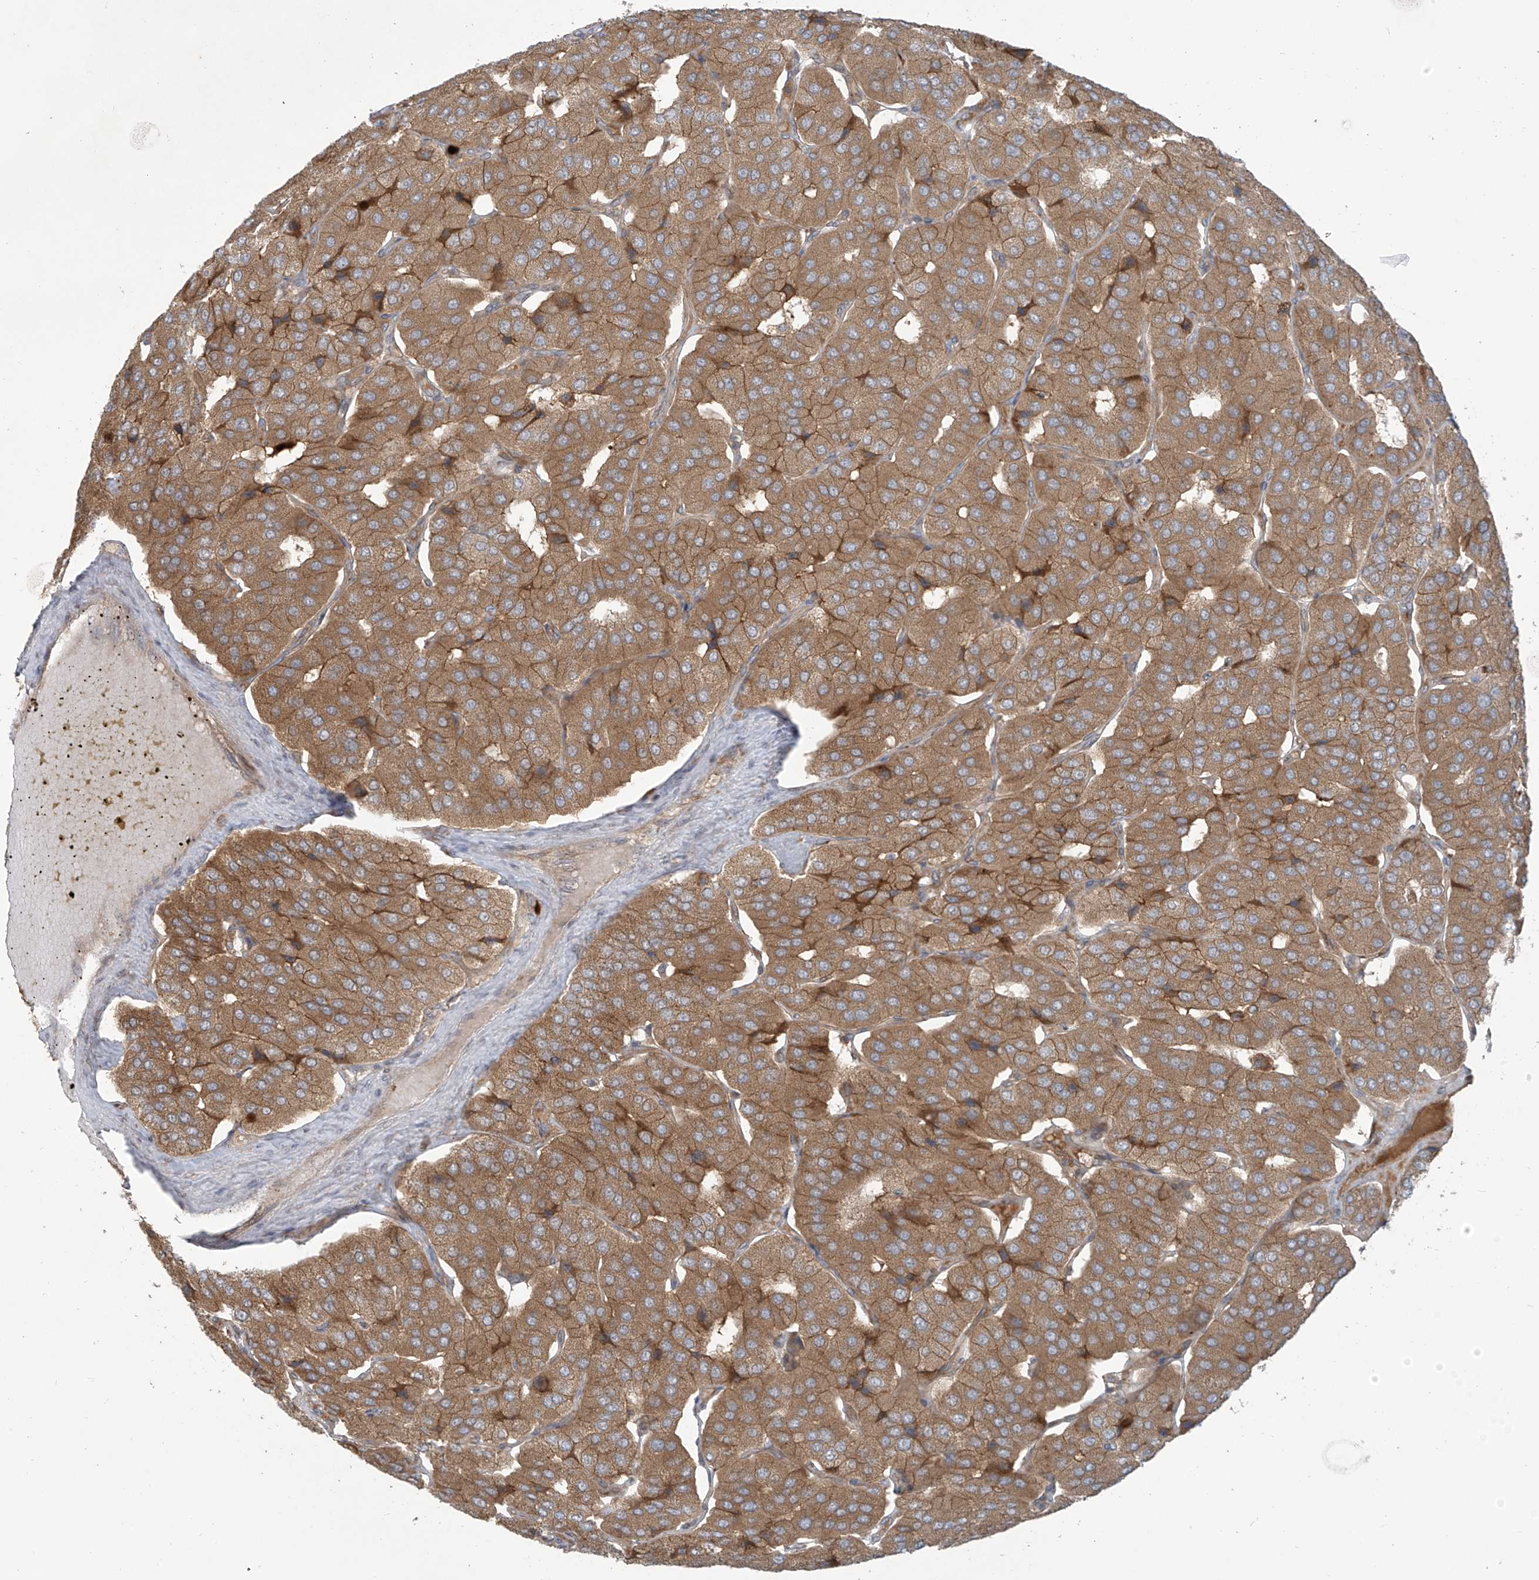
{"staining": {"intensity": "moderate", "quantity": ">75%", "location": "cytoplasmic/membranous"}, "tissue": "parathyroid gland", "cell_type": "Glandular cells", "image_type": "normal", "snomed": [{"axis": "morphology", "description": "Normal tissue, NOS"}, {"axis": "morphology", "description": "Adenoma, NOS"}, {"axis": "topography", "description": "Parathyroid gland"}], "caption": "Immunohistochemical staining of normal human parathyroid gland displays >75% levels of moderate cytoplasmic/membranous protein expression in approximately >75% of glandular cells. (IHC, brightfield microscopy, high magnification).", "gene": "KATNIP", "patient": {"sex": "female", "age": 86}}